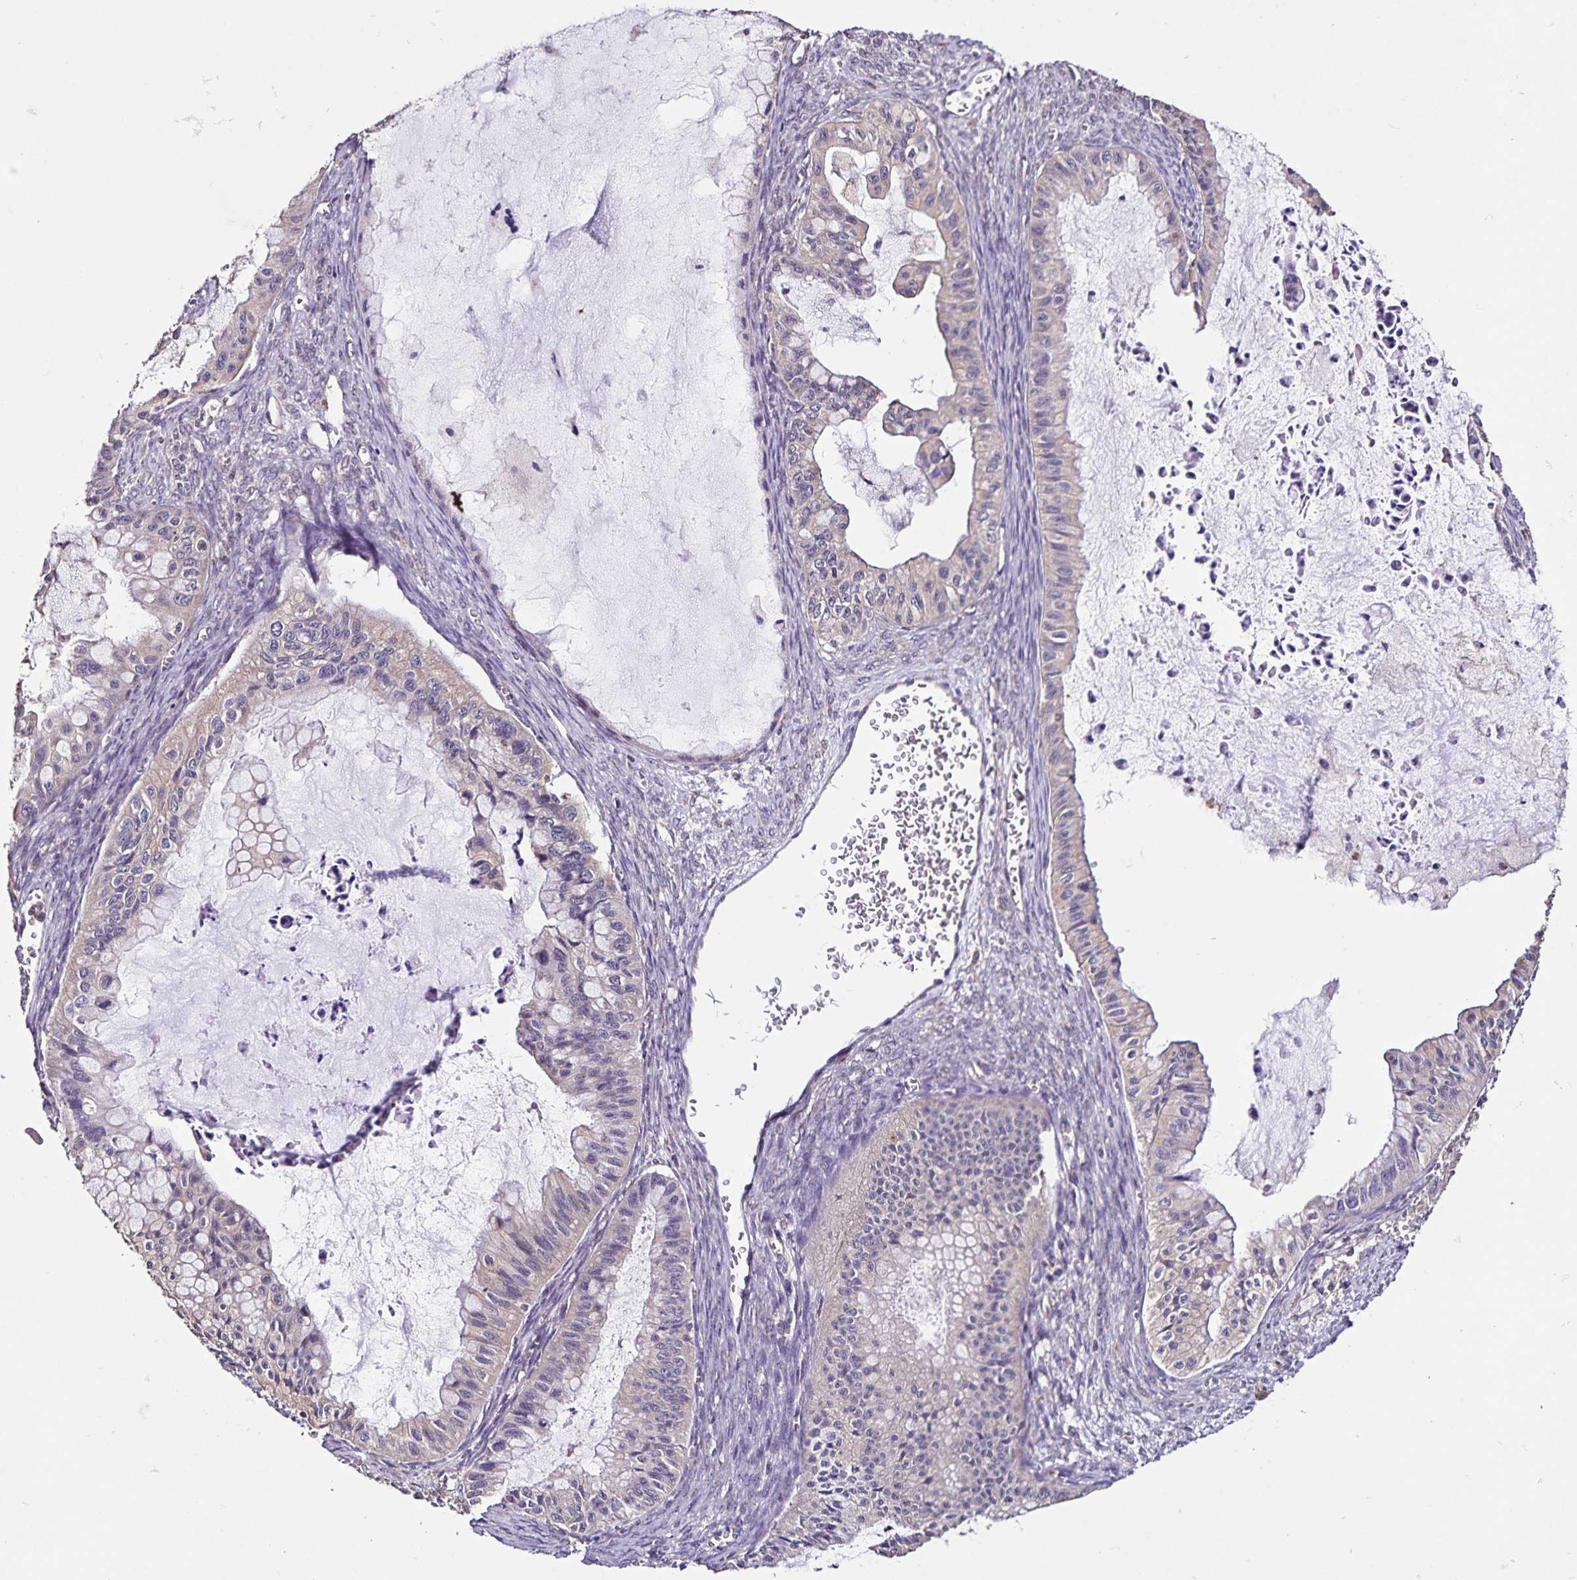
{"staining": {"intensity": "negative", "quantity": "none", "location": "none"}, "tissue": "ovarian cancer", "cell_type": "Tumor cells", "image_type": "cancer", "snomed": [{"axis": "morphology", "description": "Cystadenocarcinoma, mucinous, NOS"}, {"axis": "topography", "description": "Ovary"}], "caption": "IHC histopathology image of neoplastic tissue: ovarian cancer (mucinous cystadenocarcinoma) stained with DAB (3,3'-diaminobenzidine) displays no significant protein staining in tumor cells.", "gene": "MAN1A1", "patient": {"sex": "female", "age": 72}}